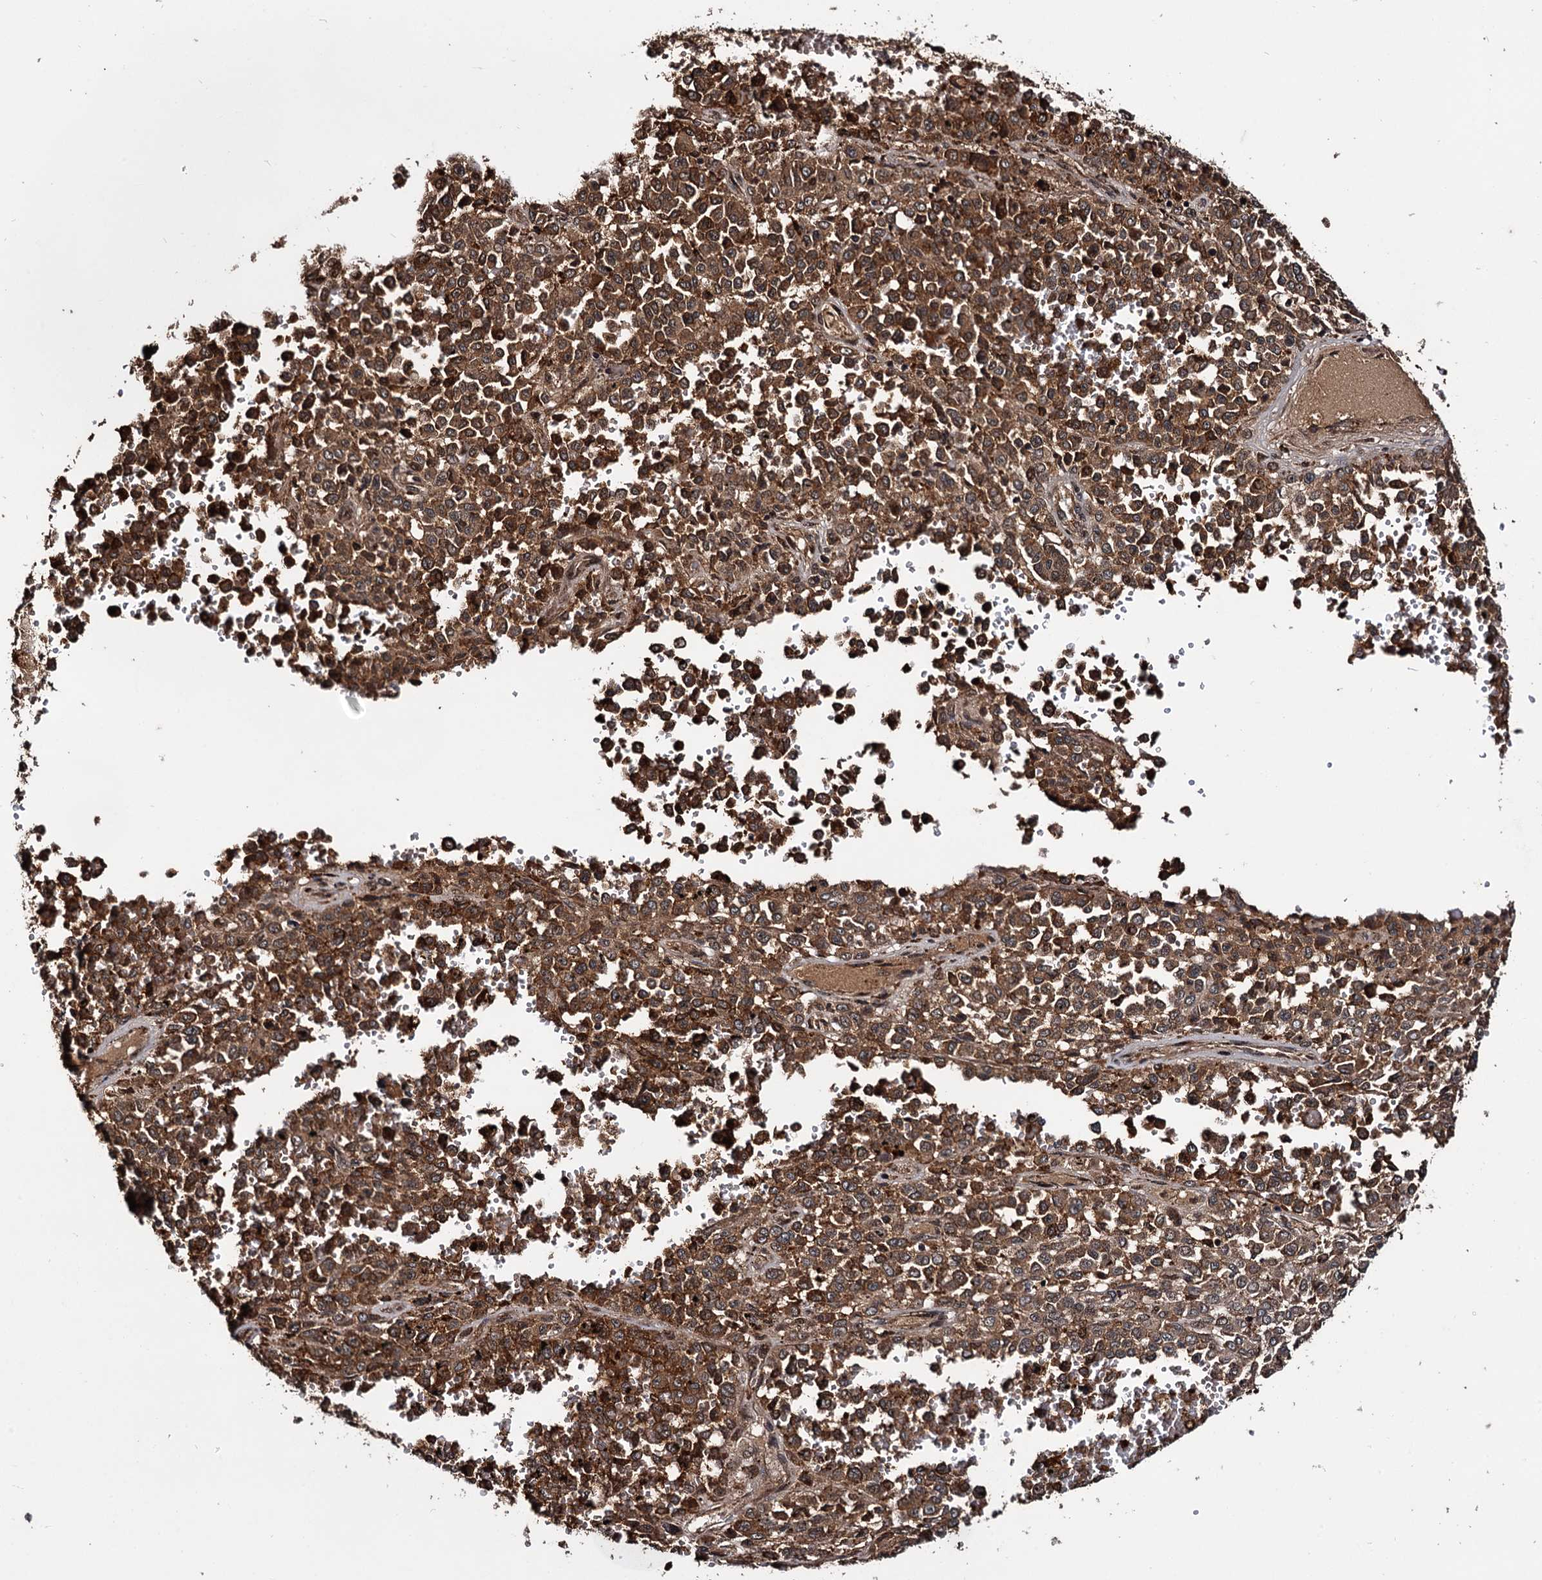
{"staining": {"intensity": "moderate", "quantity": ">75%", "location": "cytoplasmic/membranous"}, "tissue": "melanoma", "cell_type": "Tumor cells", "image_type": "cancer", "snomed": [{"axis": "morphology", "description": "Malignant melanoma, Metastatic site"}, {"axis": "topography", "description": "Pancreas"}], "caption": "A photomicrograph showing moderate cytoplasmic/membranous positivity in about >75% of tumor cells in melanoma, as visualized by brown immunohistochemical staining.", "gene": "CEP192", "patient": {"sex": "female", "age": 30}}